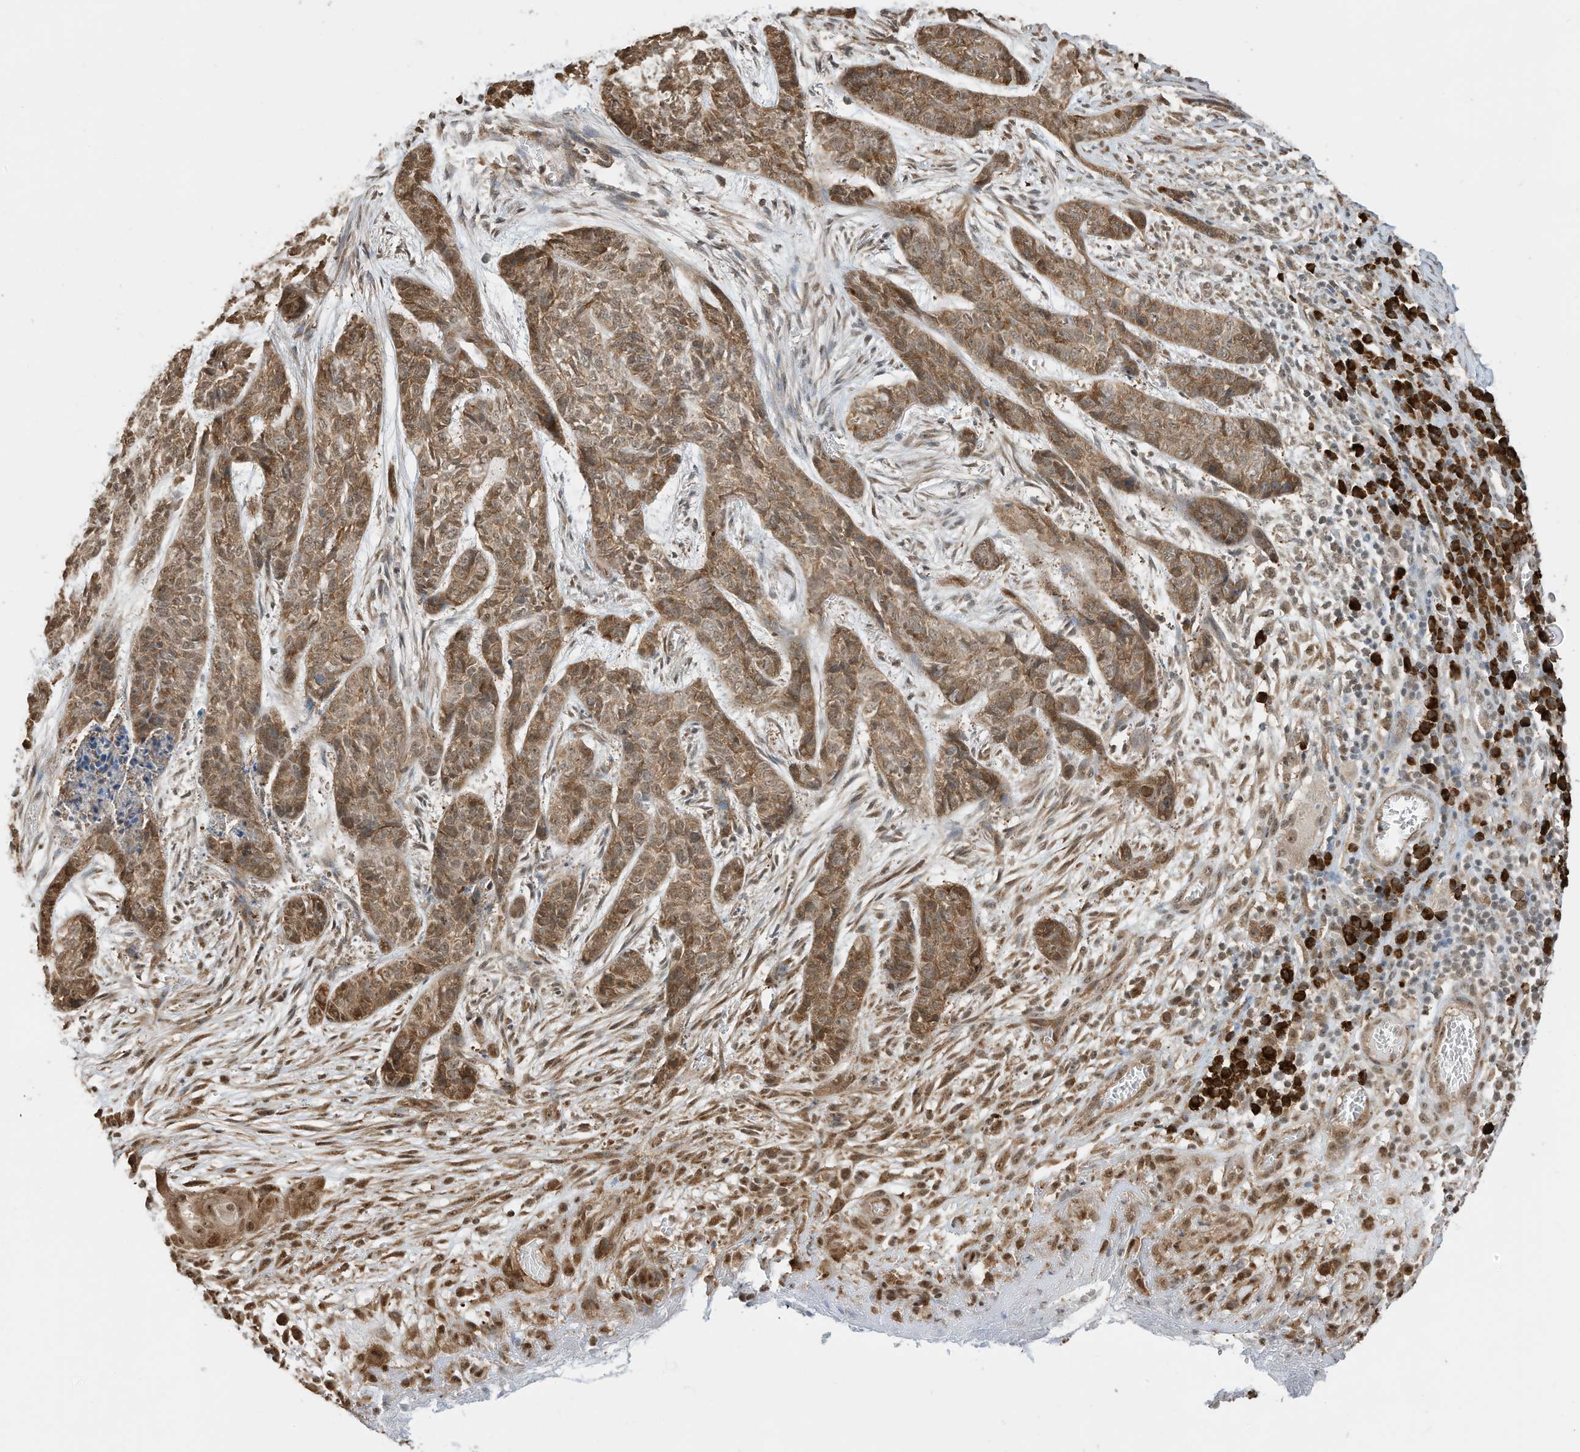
{"staining": {"intensity": "moderate", "quantity": ">75%", "location": "cytoplasmic/membranous,nuclear"}, "tissue": "skin cancer", "cell_type": "Tumor cells", "image_type": "cancer", "snomed": [{"axis": "morphology", "description": "Basal cell carcinoma"}, {"axis": "topography", "description": "Skin"}], "caption": "This photomicrograph shows skin basal cell carcinoma stained with immunohistochemistry (IHC) to label a protein in brown. The cytoplasmic/membranous and nuclear of tumor cells show moderate positivity for the protein. Nuclei are counter-stained blue.", "gene": "ZNF195", "patient": {"sex": "female", "age": 64}}